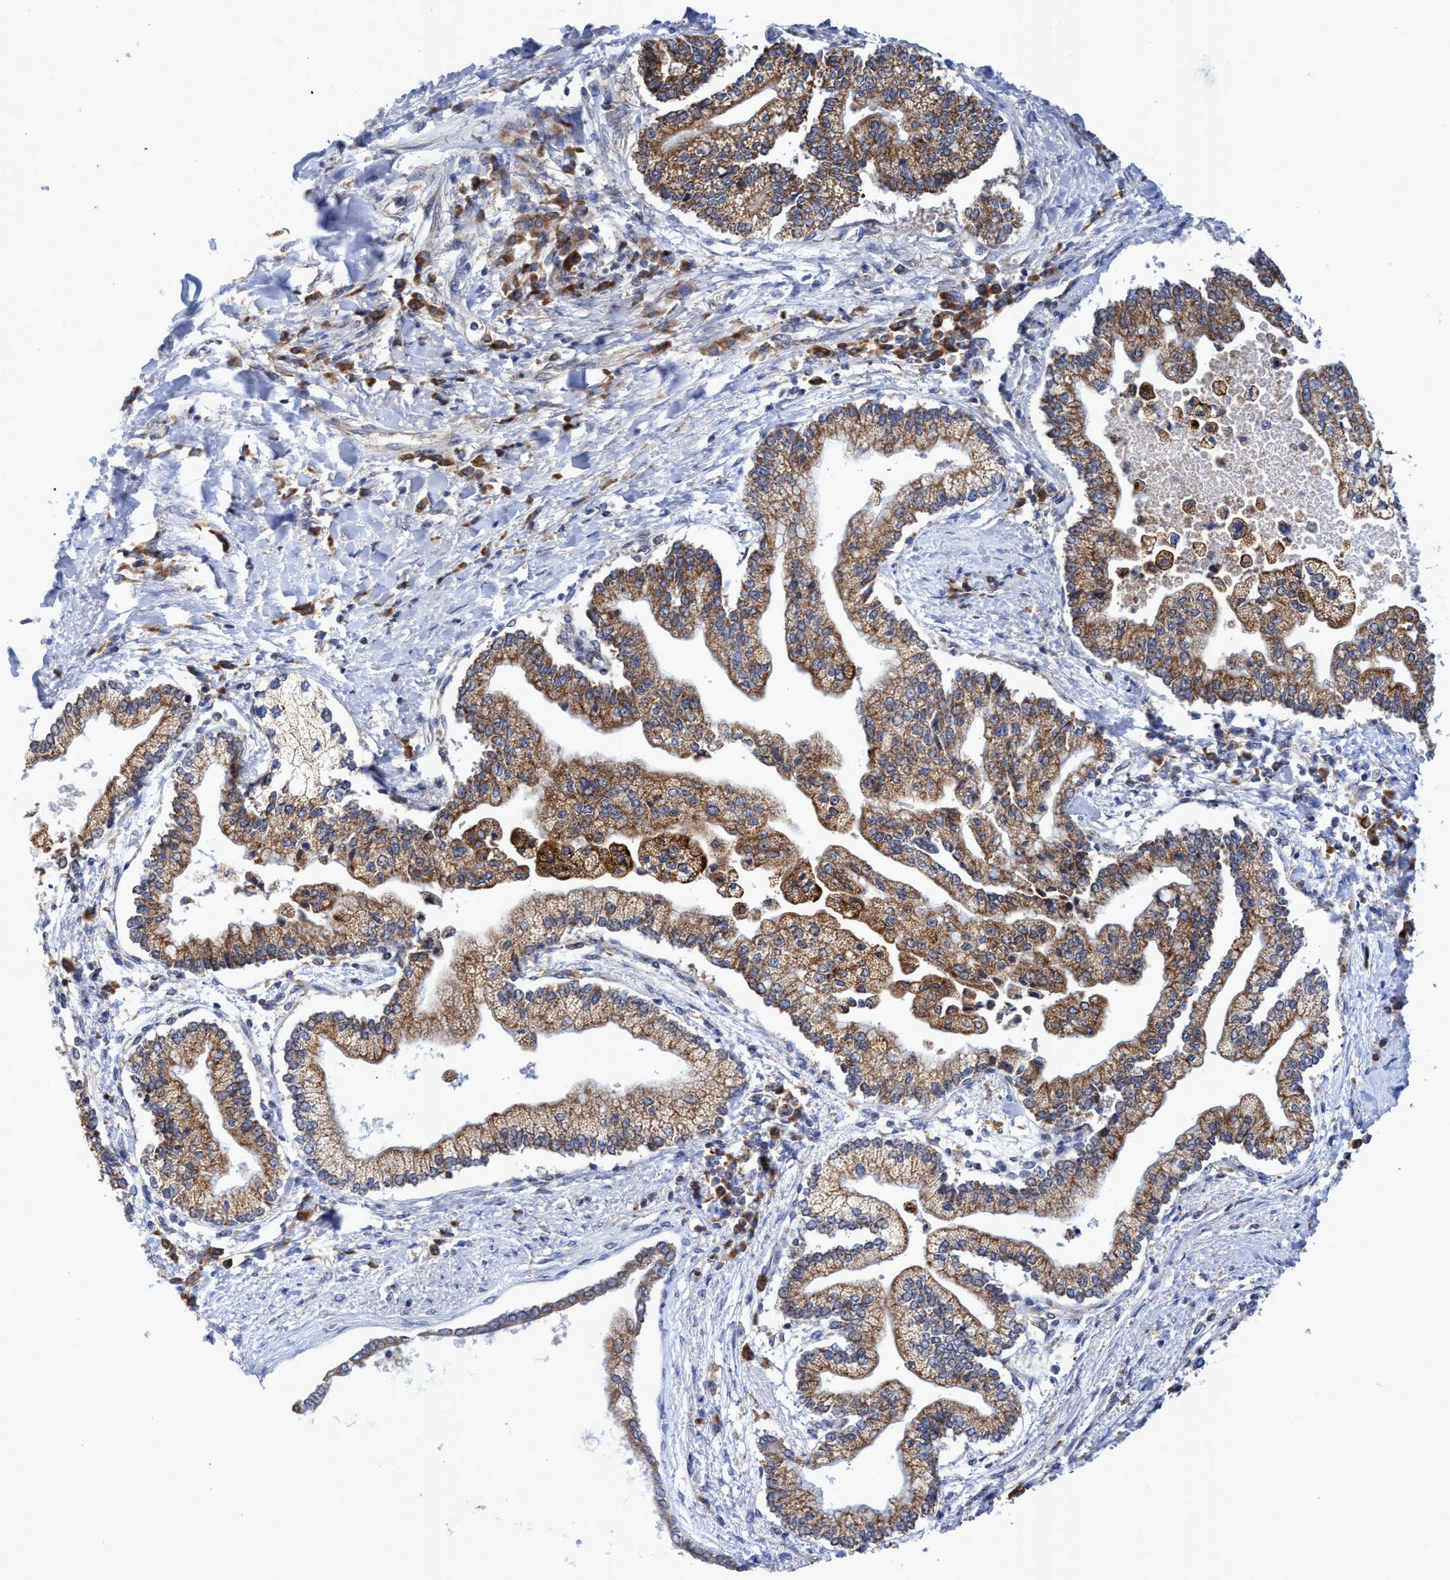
{"staining": {"intensity": "moderate", "quantity": ">75%", "location": "cytoplasmic/membranous"}, "tissue": "liver cancer", "cell_type": "Tumor cells", "image_type": "cancer", "snomed": [{"axis": "morphology", "description": "Cholangiocarcinoma"}, {"axis": "topography", "description": "Liver"}], "caption": "Immunohistochemistry photomicrograph of neoplastic tissue: human liver cancer (cholangiocarcinoma) stained using immunohistochemistry (IHC) demonstrates medium levels of moderate protein expression localized specifically in the cytoplasmic/membranous of tumor cells, appearing as a cytoplasmic/membranous brown color.", "gene": "NAT16", "patient": {"sex": "male", "age": 50}}